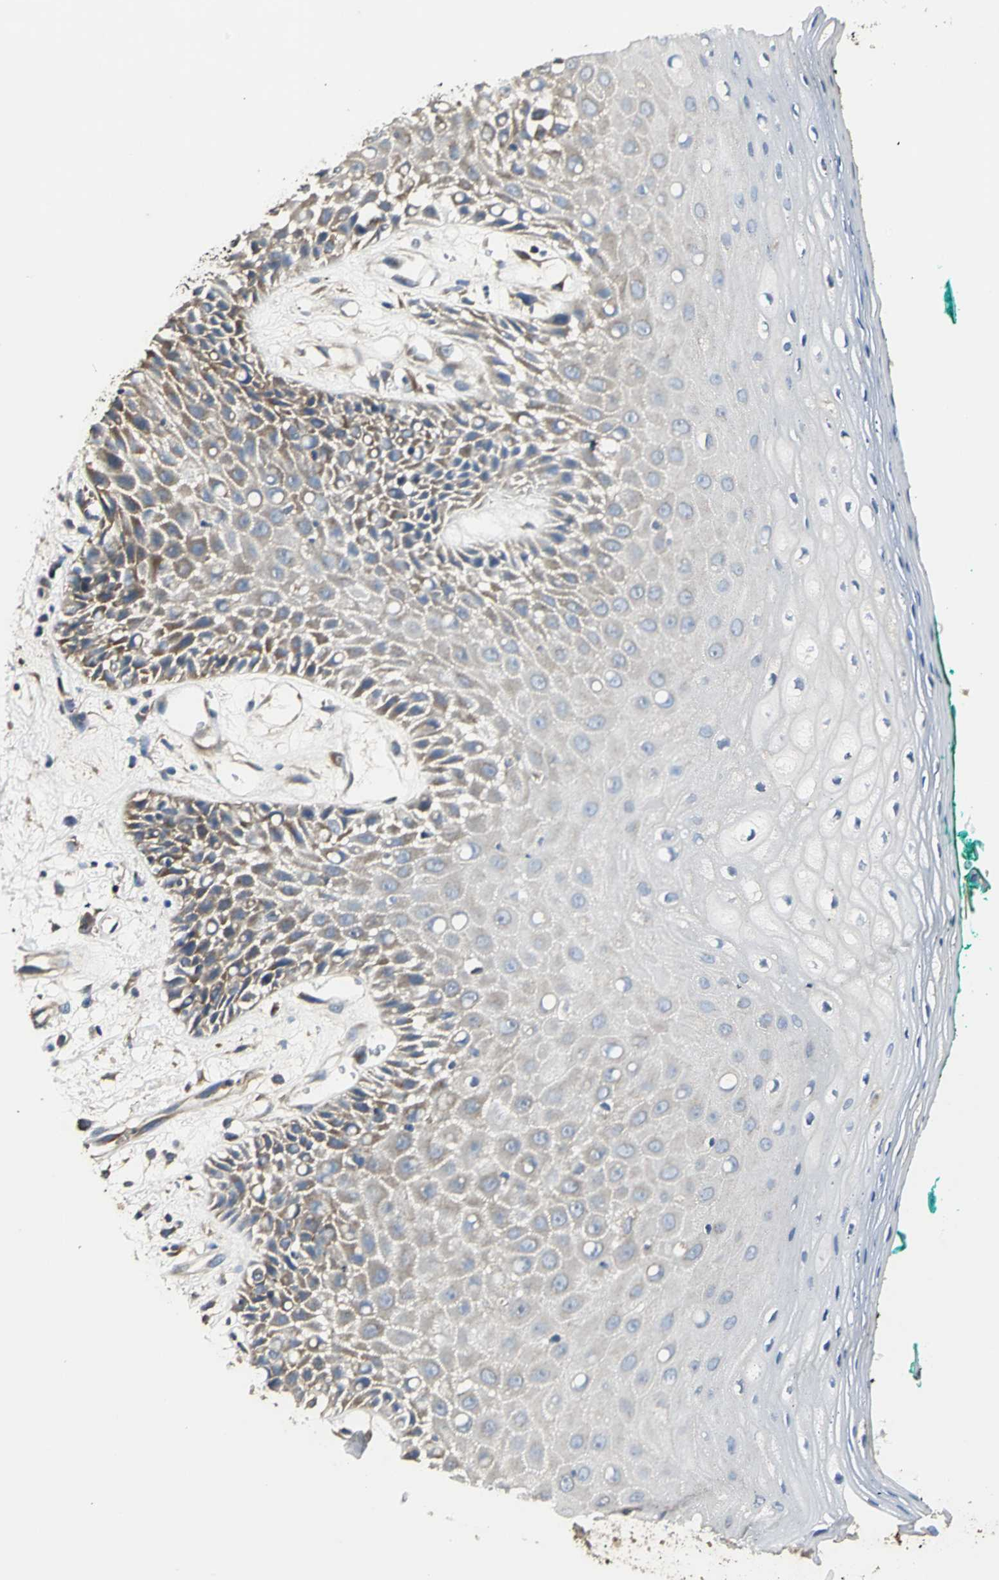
{"staining": {"intensity": "moderate", "quantity": "25%-75%", "location": "cytoplasmic/membranous"}, "tissue": "oral mucosa", "cell_type": "Squamous epithelial cells", "image_type": "normal", "snomed": [{"axis": "morphology", "description": "Normal tissue, NOS"}, {"axis": "morphology", "description": "Squamous cell carcinoma, NOS"}, {"axis": "topography", "description": "Skeletal muscle"}, {"axis": "topography", "description": "Oral tissue"}, {"axis": "topography", "description": "Head-Neck"}], "caption": "Squamous epithelial cells demonstrate medium levels of moderate cytoplasmic/membranous staining in about 25%-75% of cells in unremarkable human oral mucosa. (DAB IHC, brown staining for protein, blue staining for nuclei).", "gene": "IRF3", "patient": {"sex": "female", "age": 84}}